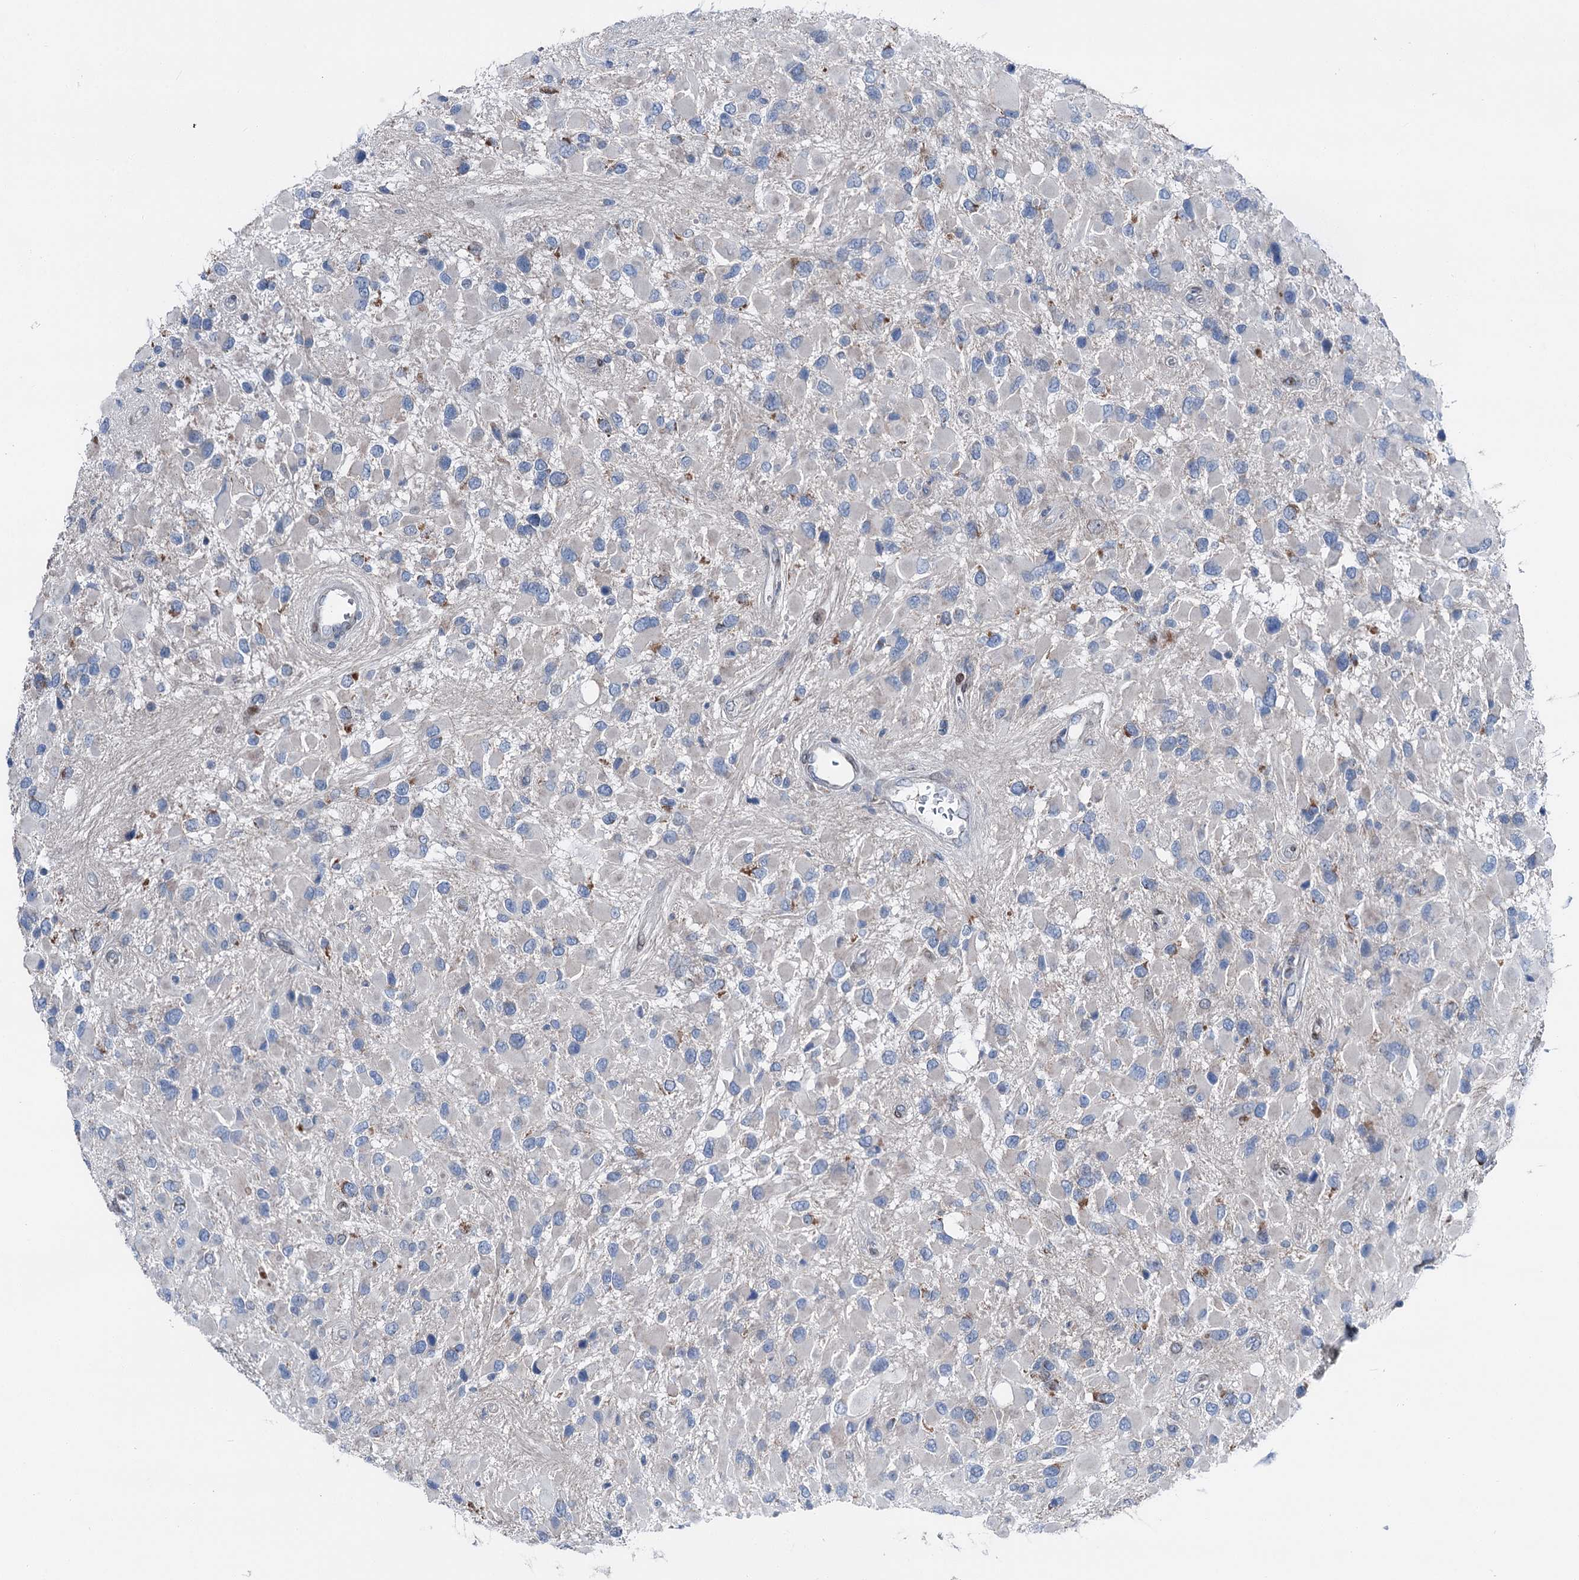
{"staining": {"intensity": "moderate", "quantity": "<25%", "location": "cytoplasmic/membranous"}, "tissue": "glioma", "cell_type": "Tumor cells", "image_type": "cancer", "snomed": [{"axis": "morphology", "description": "Glioma, malignant, High grade"}, {"axis": "topography", "description": "Brain"}], "caption": "Immunohistochemistry of human glioma reveals low levels of moderate cytoplasmic/membranous expression in about <25% of tumor cells. (DAB IHC, brown staining for protein, blue staining for nuclei).", "gene": "MRPL14", "patient": {"sex": "male", "age": 53}}